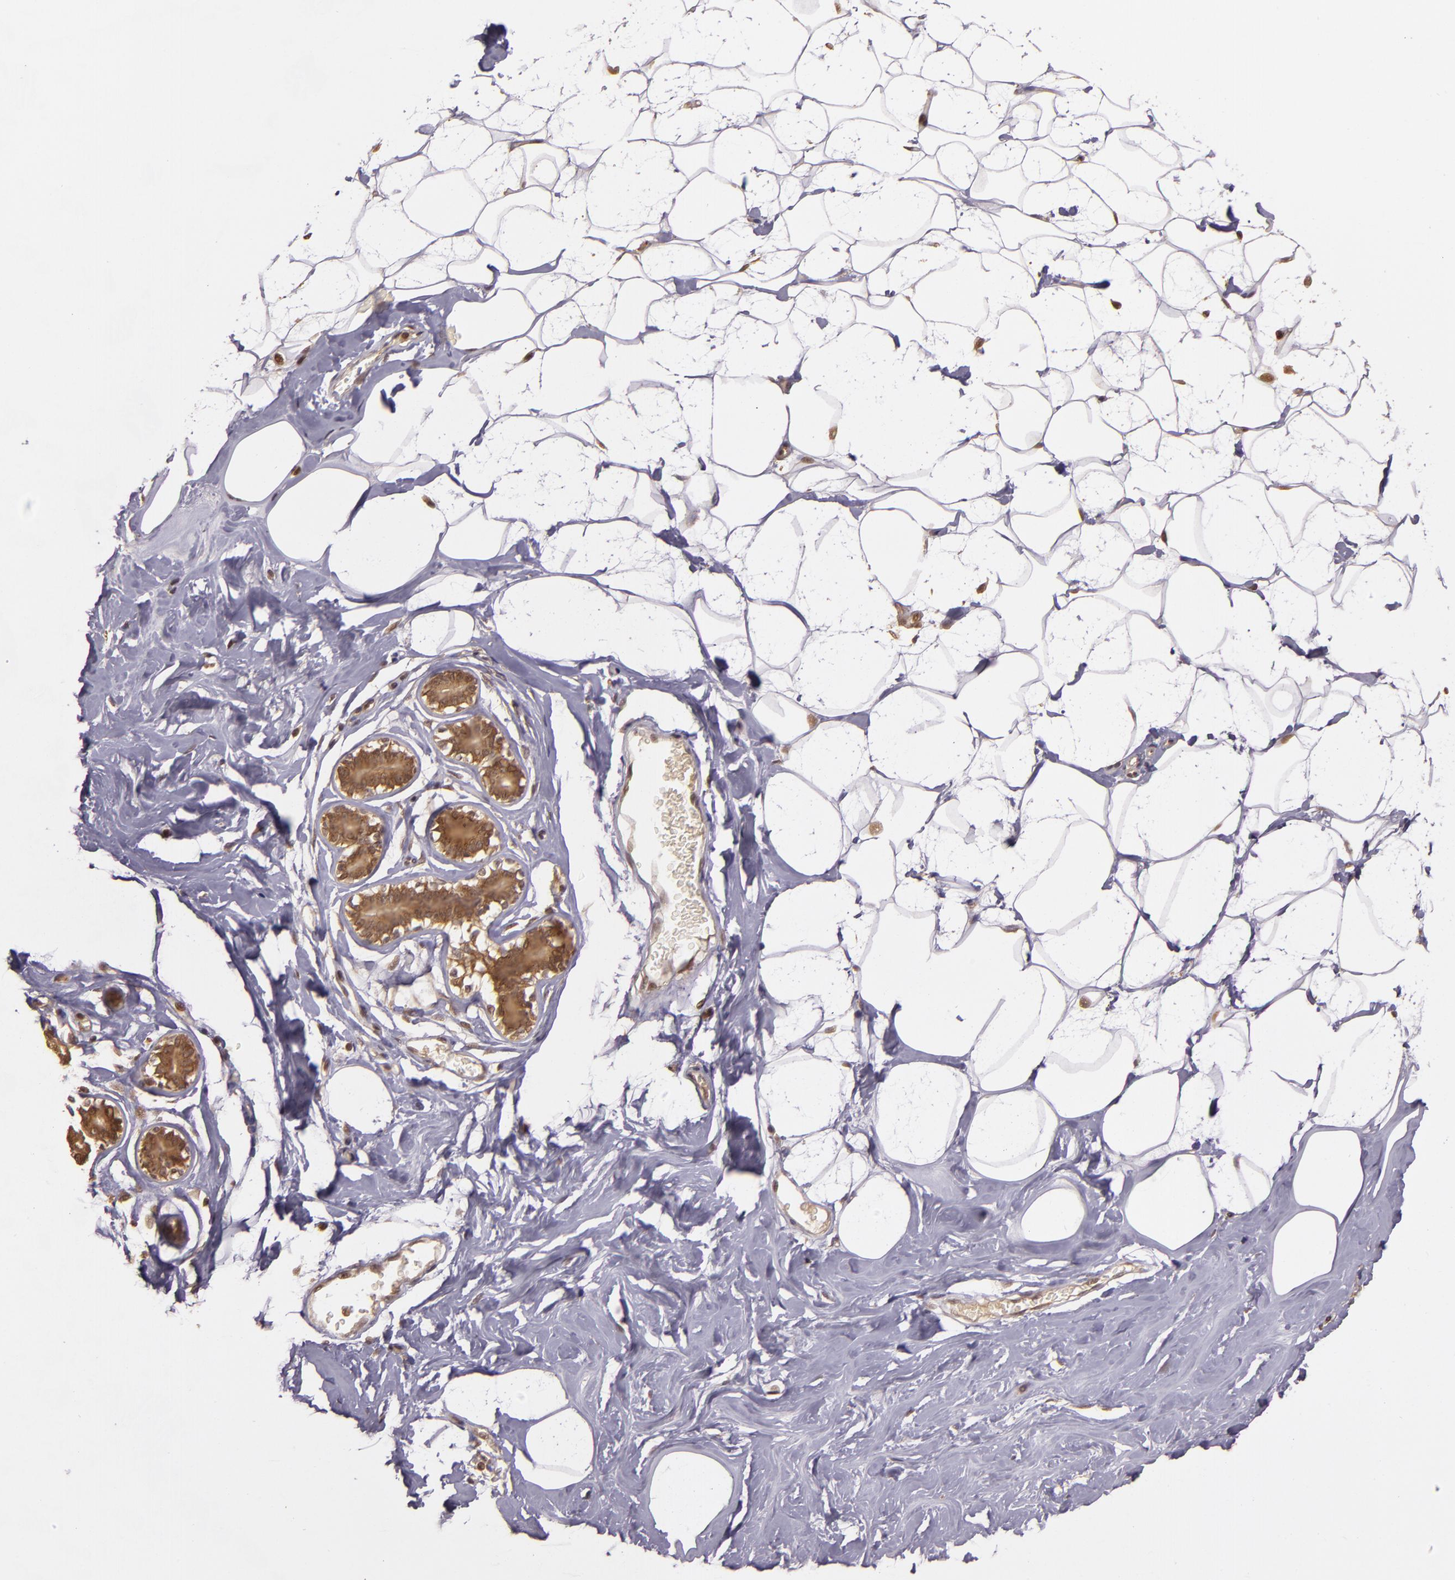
{"staining": {"intensity": "negative", "quantity": "none", "location": "none"}, "tissue": "breast", "cell_type": "Adipocytes", "image_type": "normal", "snomed": [{"axis": "morphology", "description": "Normal tissue, NOS"}, {"axis": "morphology", "description": "Fibrosis, NOS"}, {"axis": "topography", "description": "Breast"}], "caption": "DAB immunohistochemical staining of benign human breast reveals no significant positivity in adipocytes. The staining was performed using DAB (3,3'-diaminobenzidine) to visualize the protein expression in brown, while the nuclei were stained in blue with hematoxylin (Magnification: 20x).", "gene": "TXNRD2", "patient": {"sex": "female", "age": 39}}